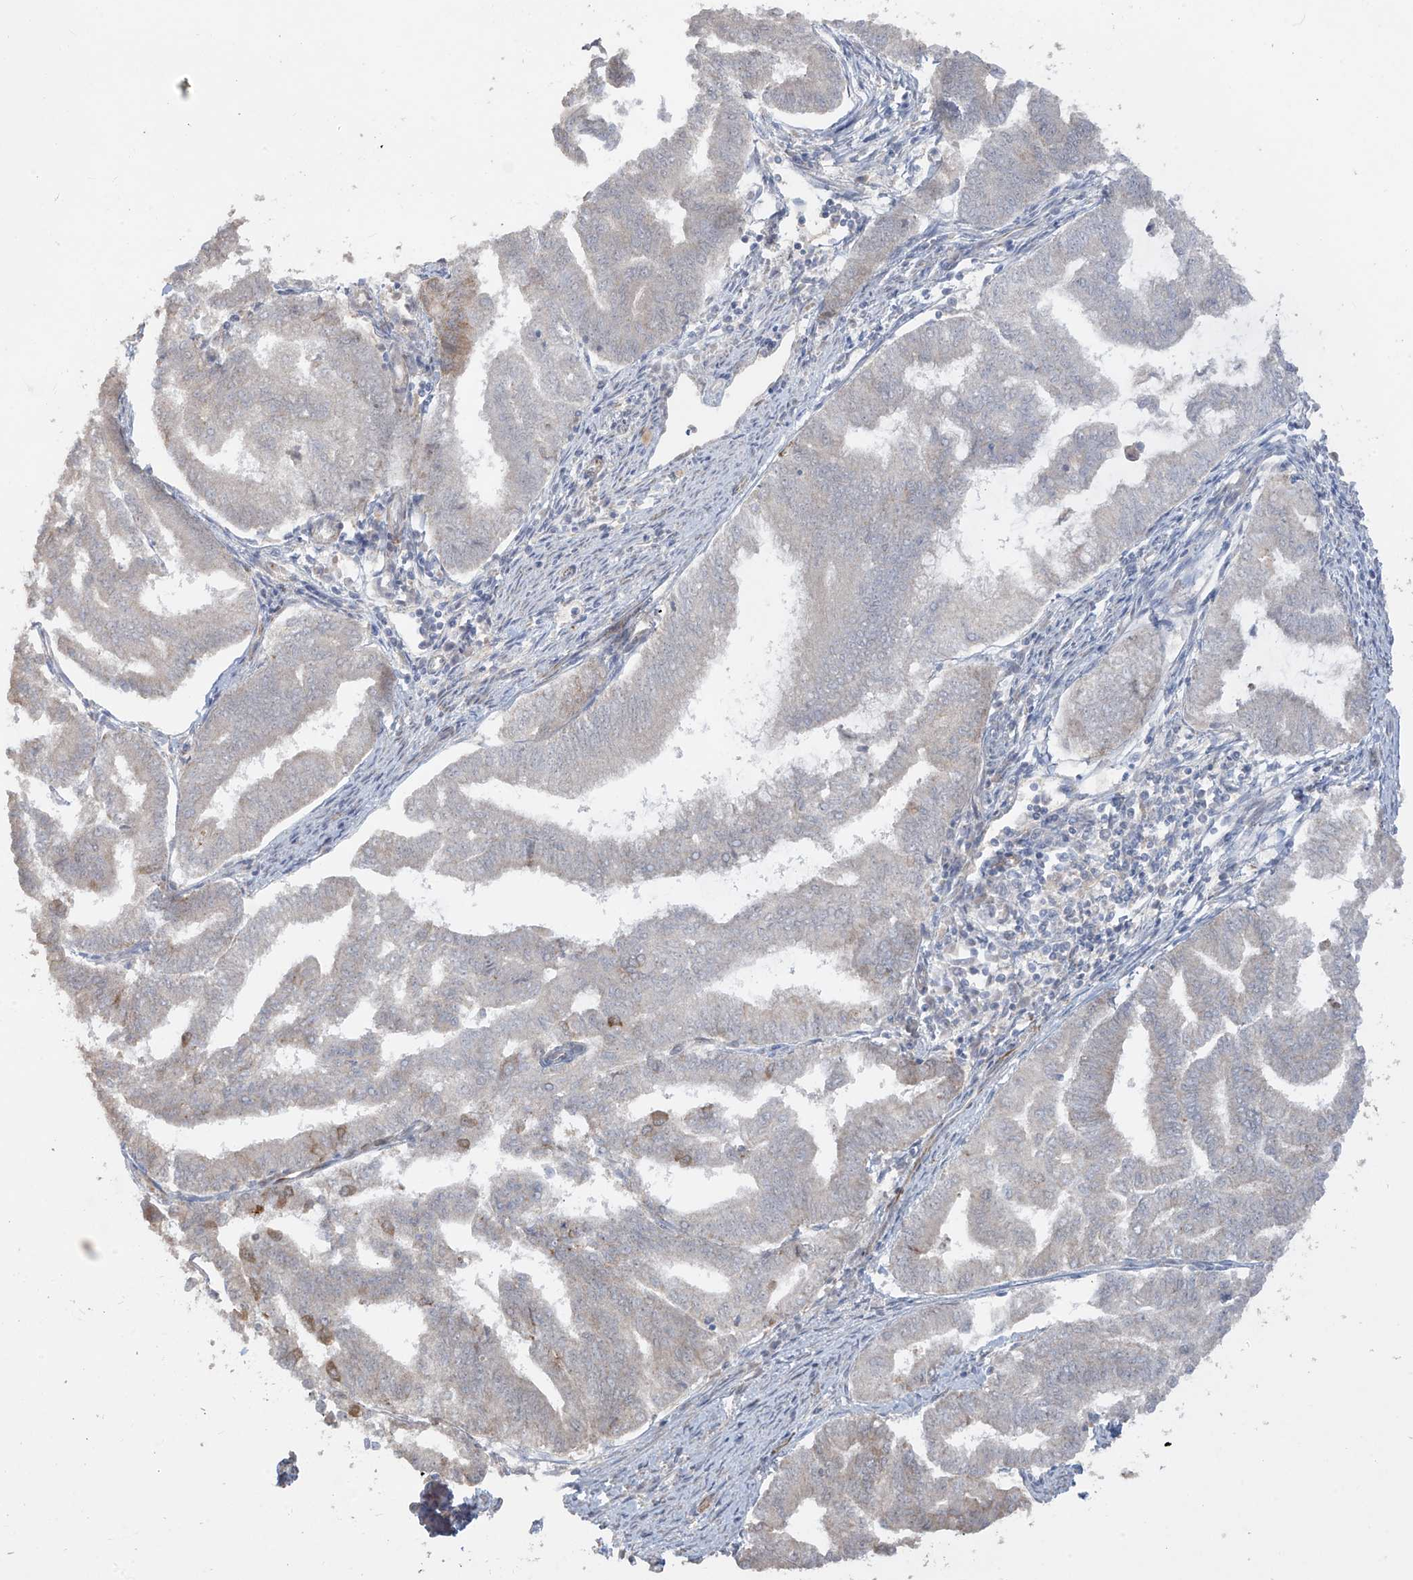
{"staining": {"intensity": "weak", "quantity": "<25%", "location": "cytoplasmic/membranous"}, "tissue": "endometrial cancer", "cell_type": "Tumor cells", "image_type": "cancer", "snomed": [{"axis": "morphology", "description": "Adenocarcinoma, NOS"}, {"axis": "topography", "description": "Endometrium"}], "caption": "Tumor cells show no significant protein staining in adenocarcinoma (endometrial).", "gene": "DCDC2", "patient": {"sex": "female", "age": 79}}